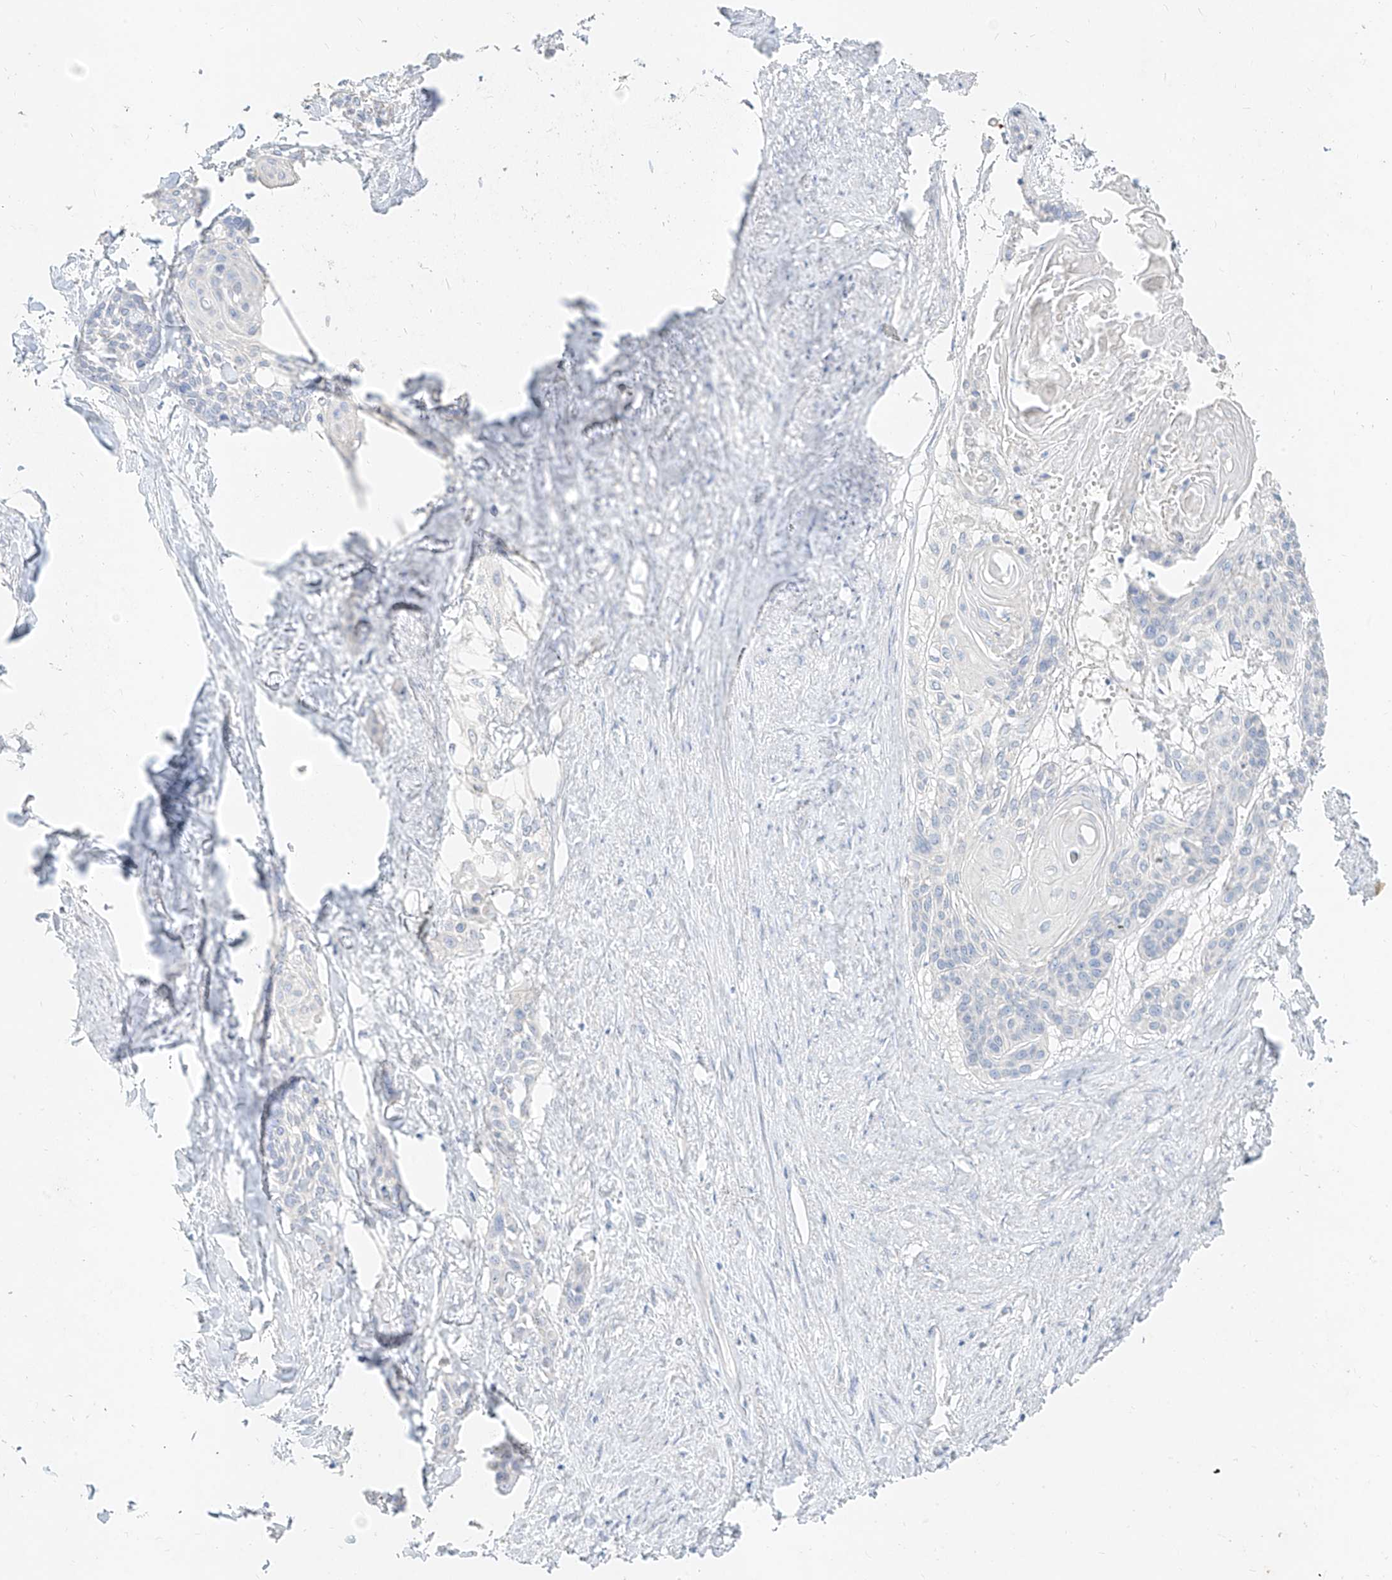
{"staining": {"intensity": "negative", "quantity": "none", "location": "none"}, "tissue": "cervical cancer", "cell_type": "Tumor cells", "image_type": "cancer", "snomed": [{"axis": "morphology", "description": "Squamous cell carcinoma, NOS"}, {"axis": "topography", "description": "Cervix"}], "caption": "Immunohistochemistry image of neoplastic tissue: cervical cancer stained with DAB (3,3'-diaminobenzidine) displays no significant protein expression in tumor cells. (DAB immunohistochemistry with hematoxylin counter stain).", "gene": "ZZEF1", "patient": {"sex": "female", "age": 57}}